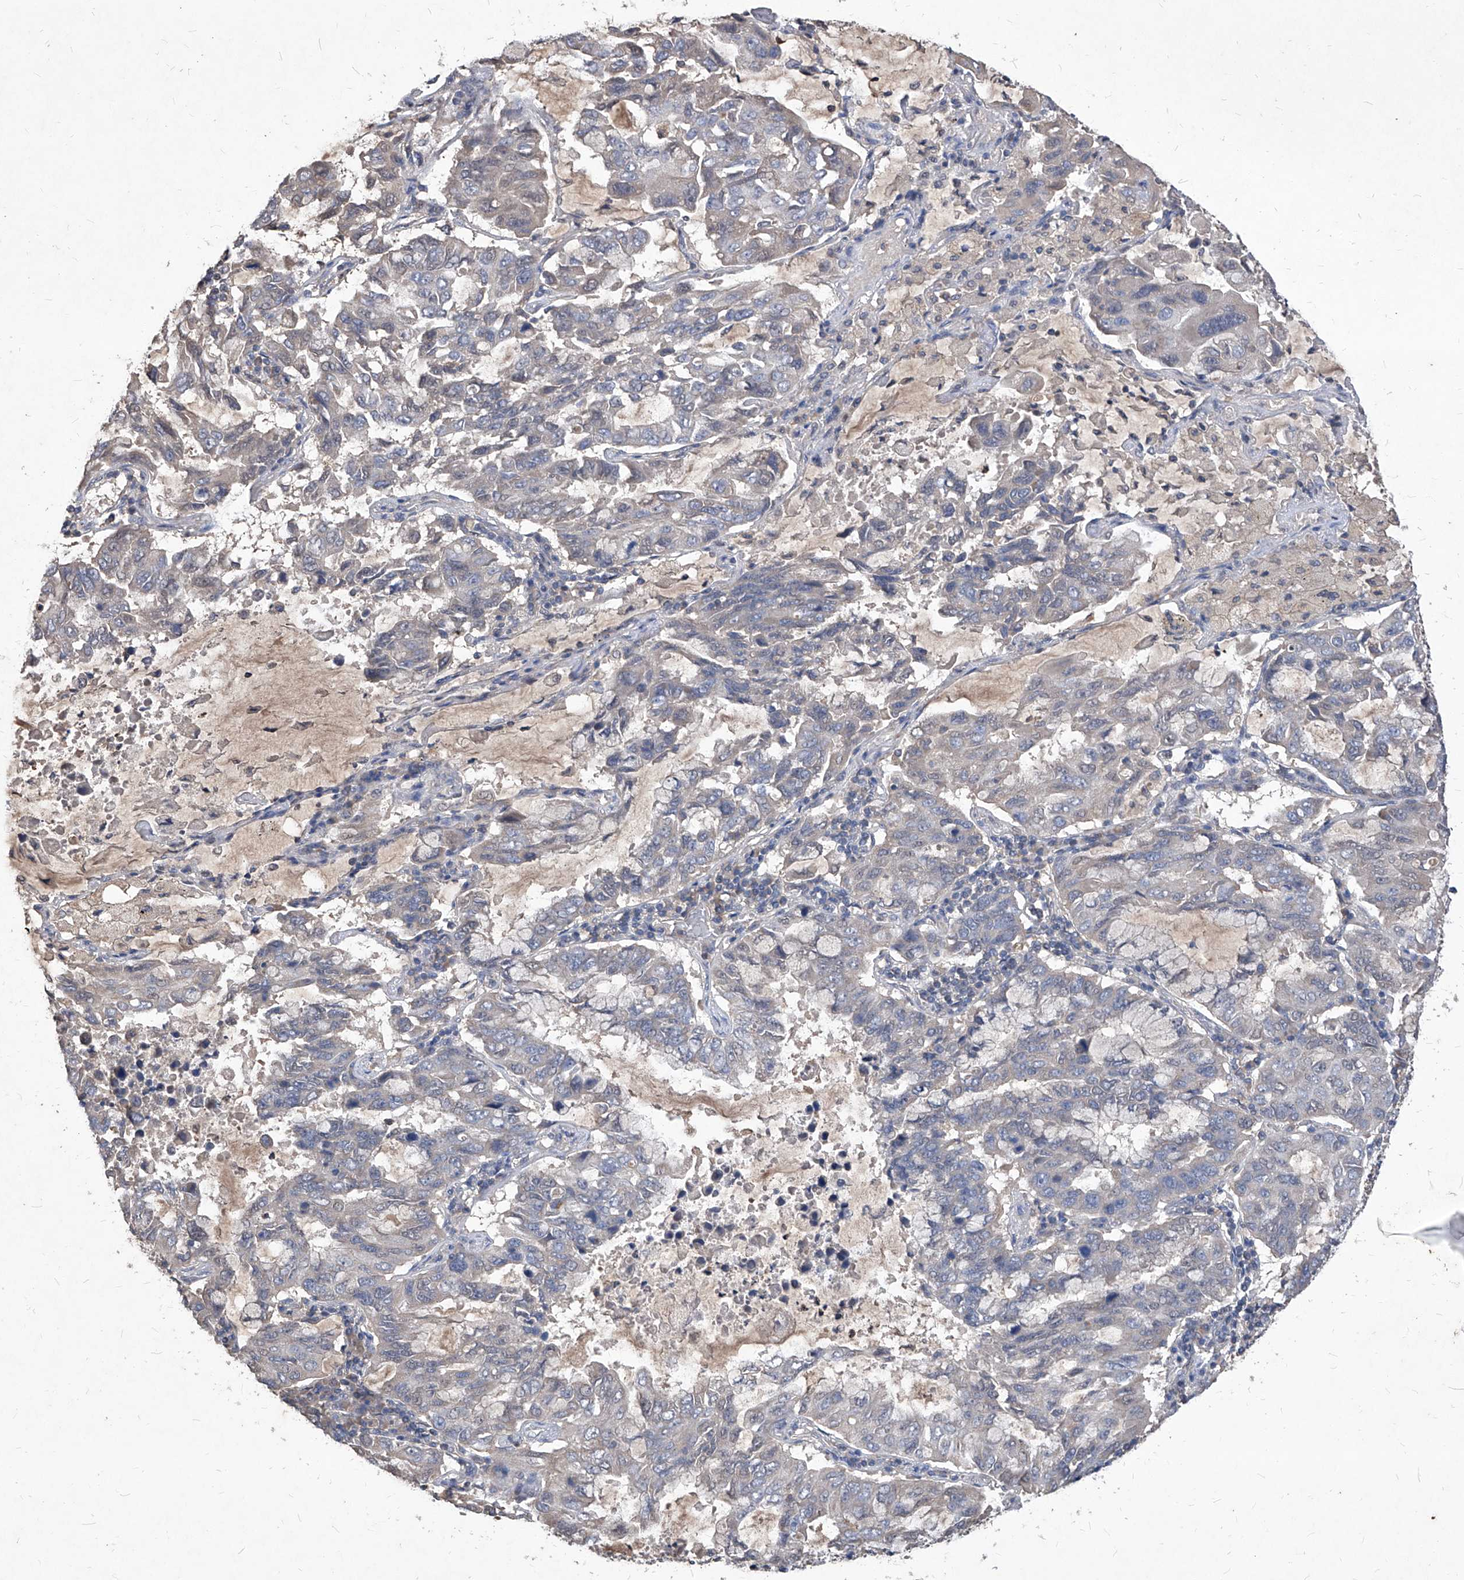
{"staining": {"intensity": "negative", "quantity": "none", "location": "none"}, "tissue": "lung cancer", "cell_type": "Tumor cells", "image_type": "cancer", "snomed": [{"axis": "morphology", "description": "Adenocarcinoma, NOS"}, {"axis": "topography", "description": "Lung"}], "caption": "This micrograph is of lung cancer (adenocarcinoma) stained with IHC to label a protein in brown with the nuclei are counter-stained blue. There is no staining in tumor cells.", "gene": "SYNGR1", "patient": {"sex": "male", "age": 64}}